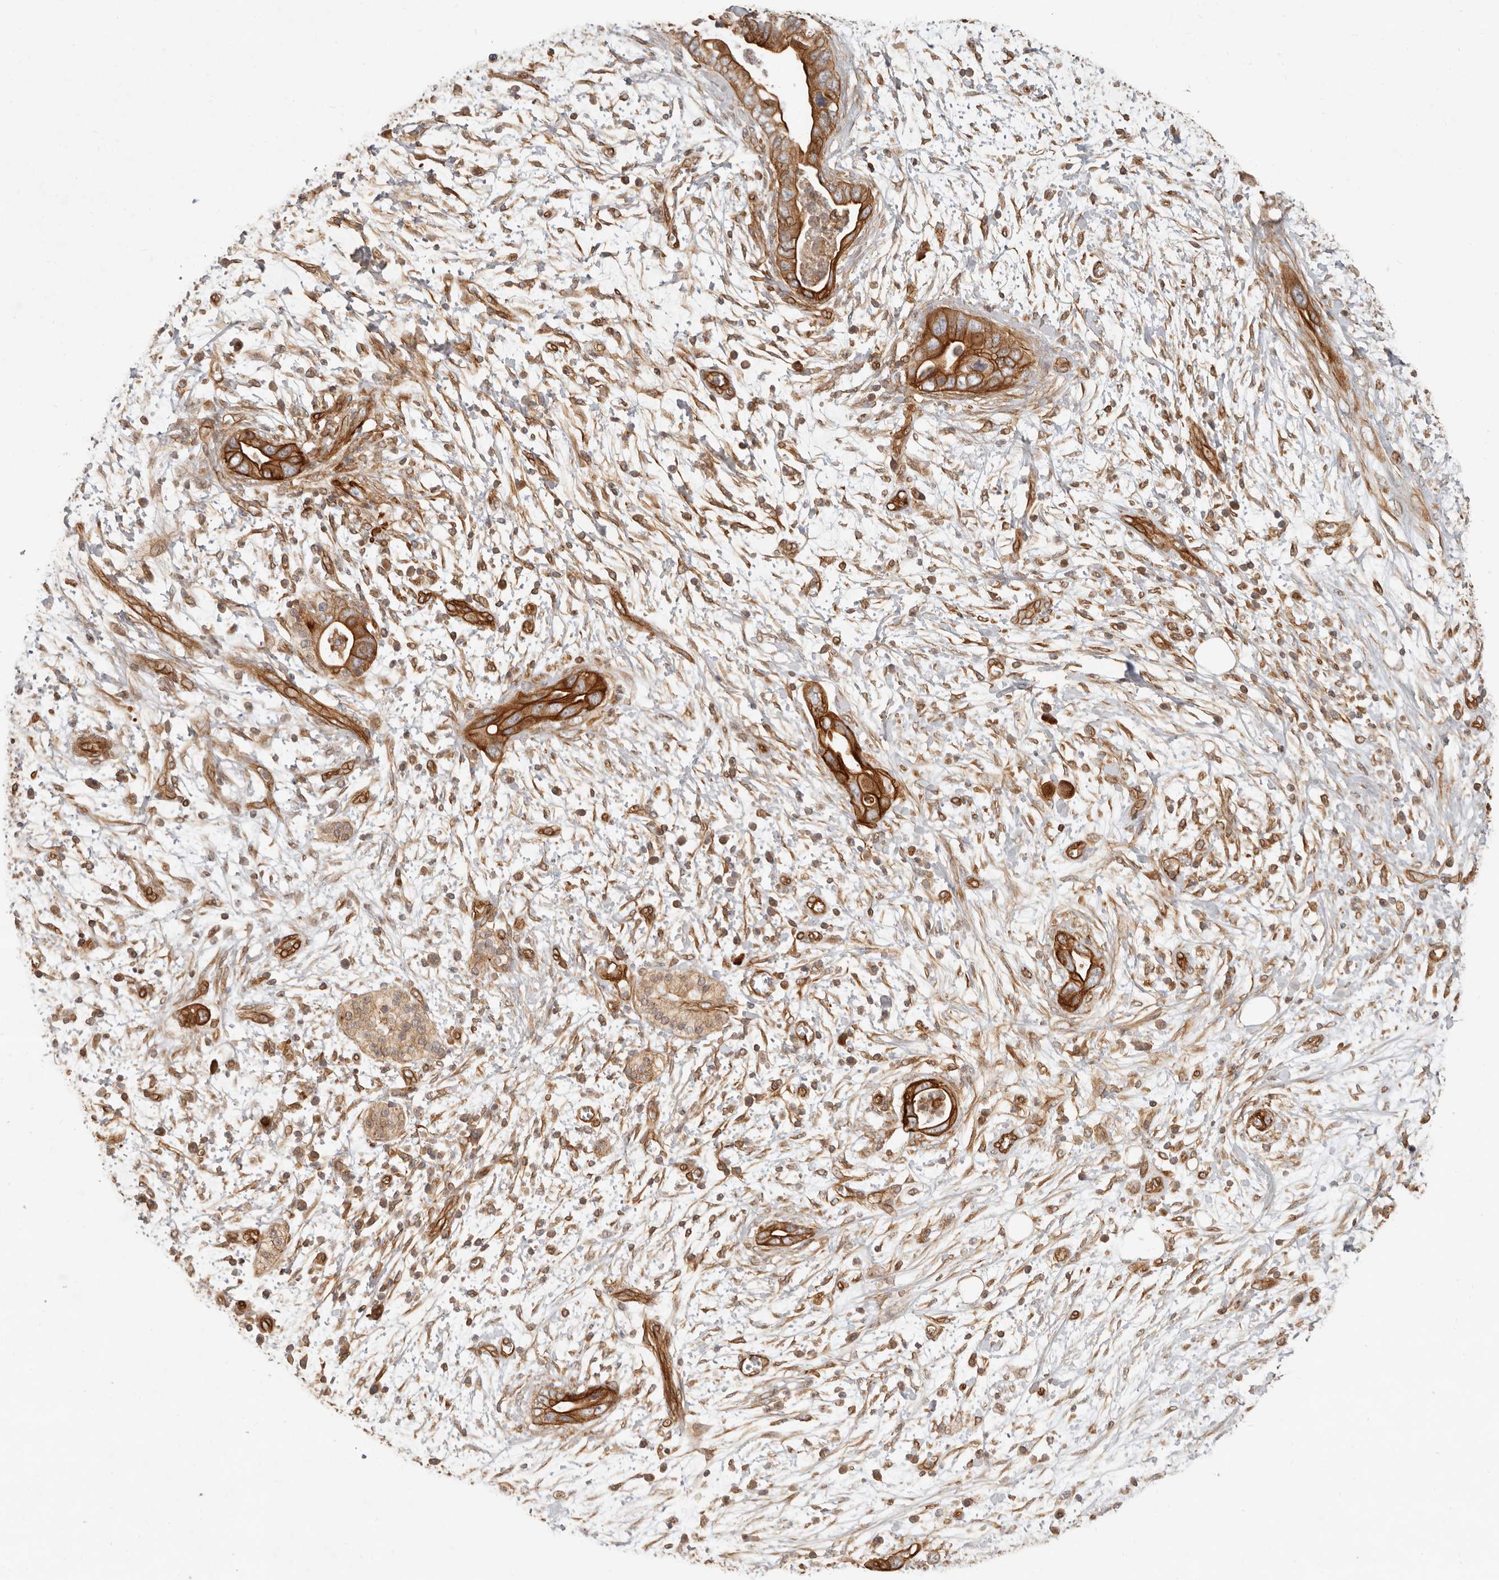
{"staining": {"intensity": "strong", "quantity": ">75%", "location": "cytoplasmic/membranous"}, "tissue": "pancreatic cancer", "cell_type": "Tumor cells", "image_type": "cancer", "snomed": [{"axis": "morphology", "description": "Adenocarcinoma, NOS"}, {"axis": "topography", "description": "Pancreas"}], "caption": "A brown stain shows strong cytoplasmic/membranous expression of a protein in human pancreatic adenocarcinoma tumor cells. (DAB (3,3'-diaminobenzidine) = brown stain, brightfield microscopy at high magnification).", "gene": "UFSP1", "patient": {"sex": "male", "age": 75}}